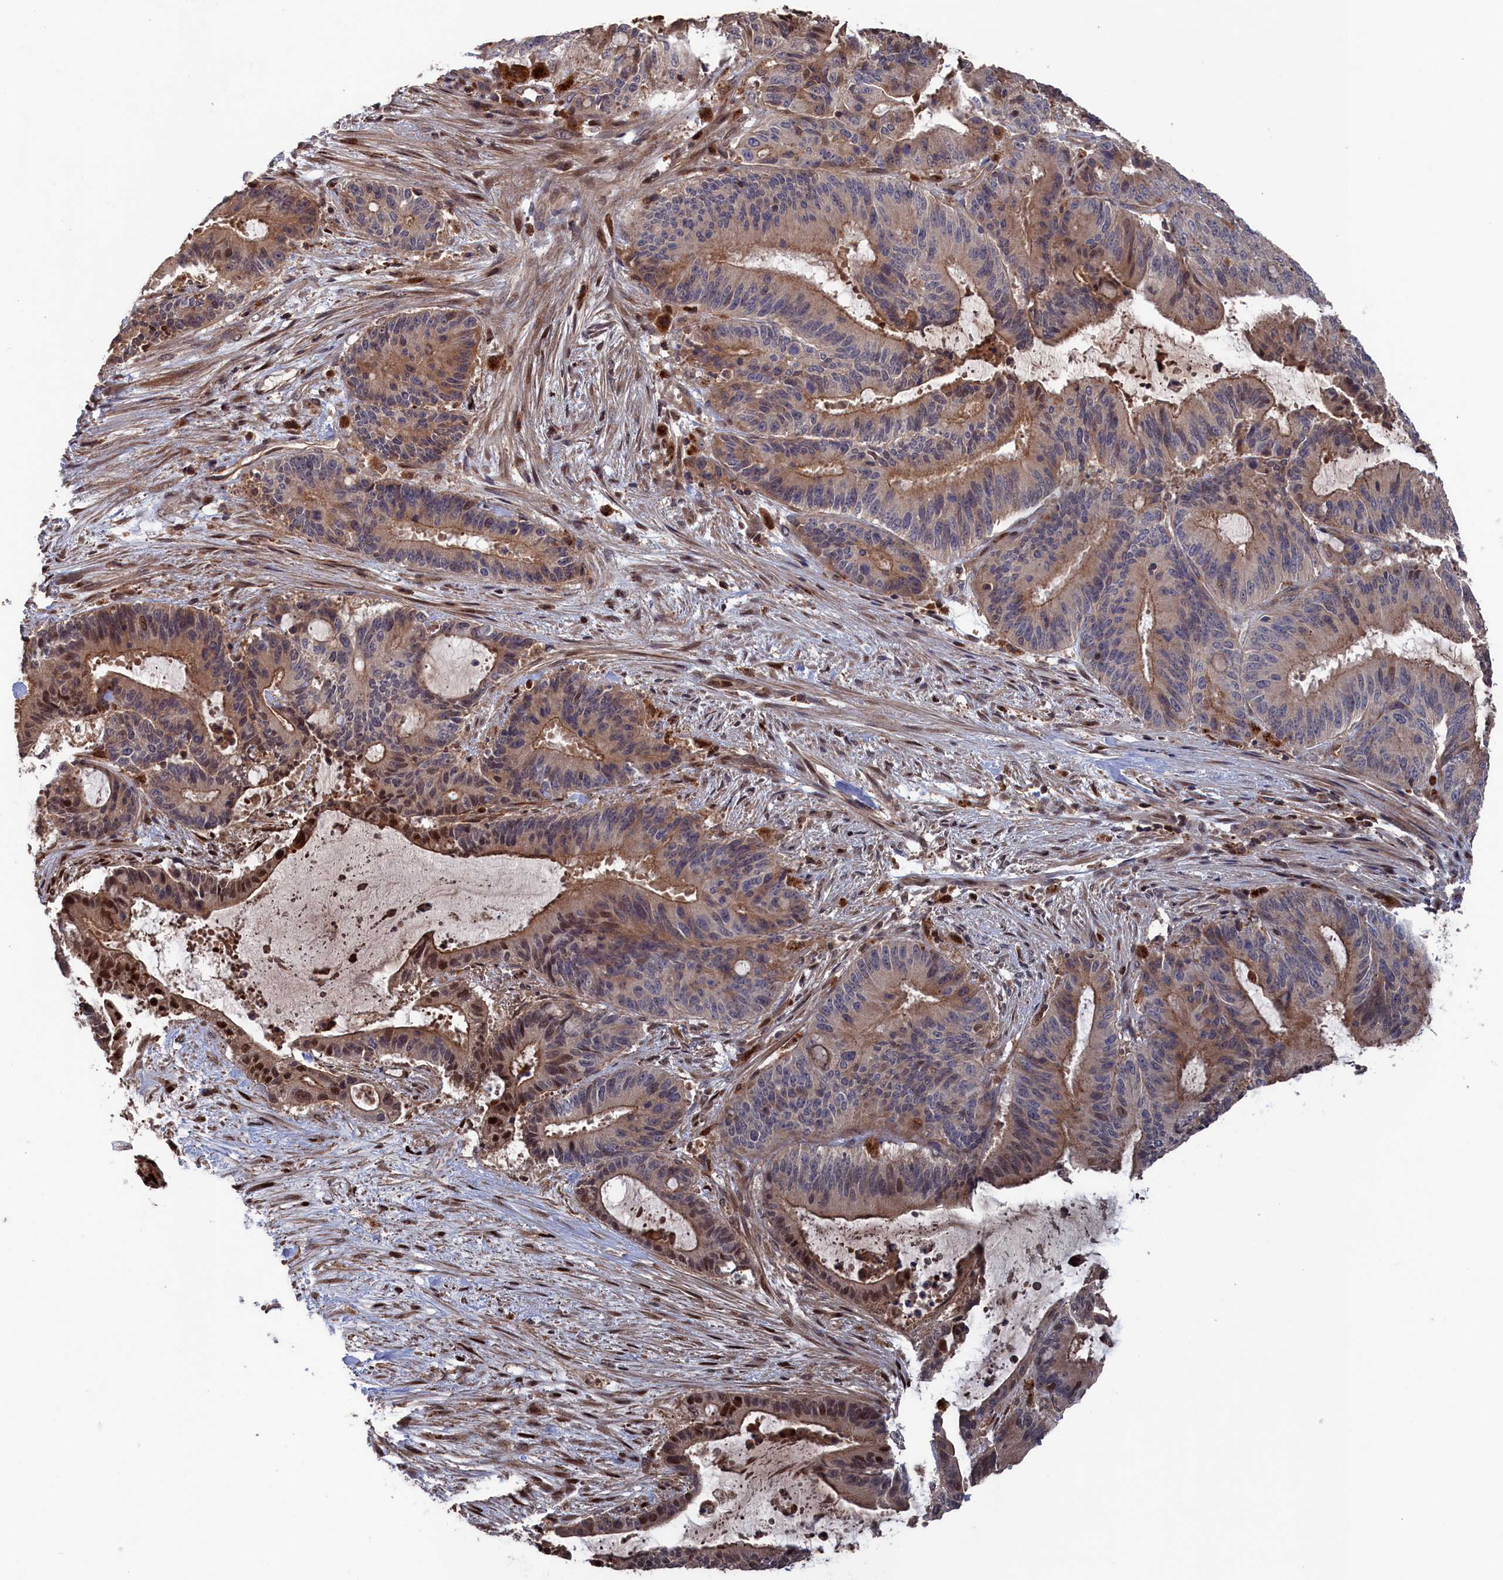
{"staining": {"intensity": "moderate", "quantity": "25%-75%", "location": "cytoplasmic/membranous,nuclear"}, "tissue": "liver cancer", "cell_type": "Tumor cells", "image_type": "cancer", "snomed": [{"axis": "morphology", "description": "Normal tissue, NOS"}, {"axis": "morphology", "description": "Cholangiocarcinoma"}, {"axis": "topography", "description": "Liver"}, {"axis": "topography", "description": "Peripheral nerve tissue"}], "caption": "This is an image of immunohistochemistry (IHC) staining of liver cholangiocarcinoma, which shows moderate expression in the cytoplasmic/membranous and nuclear of tumor cells.", "gene": "PLA2G15", "patient": {"sex": "female", "age": 73}}